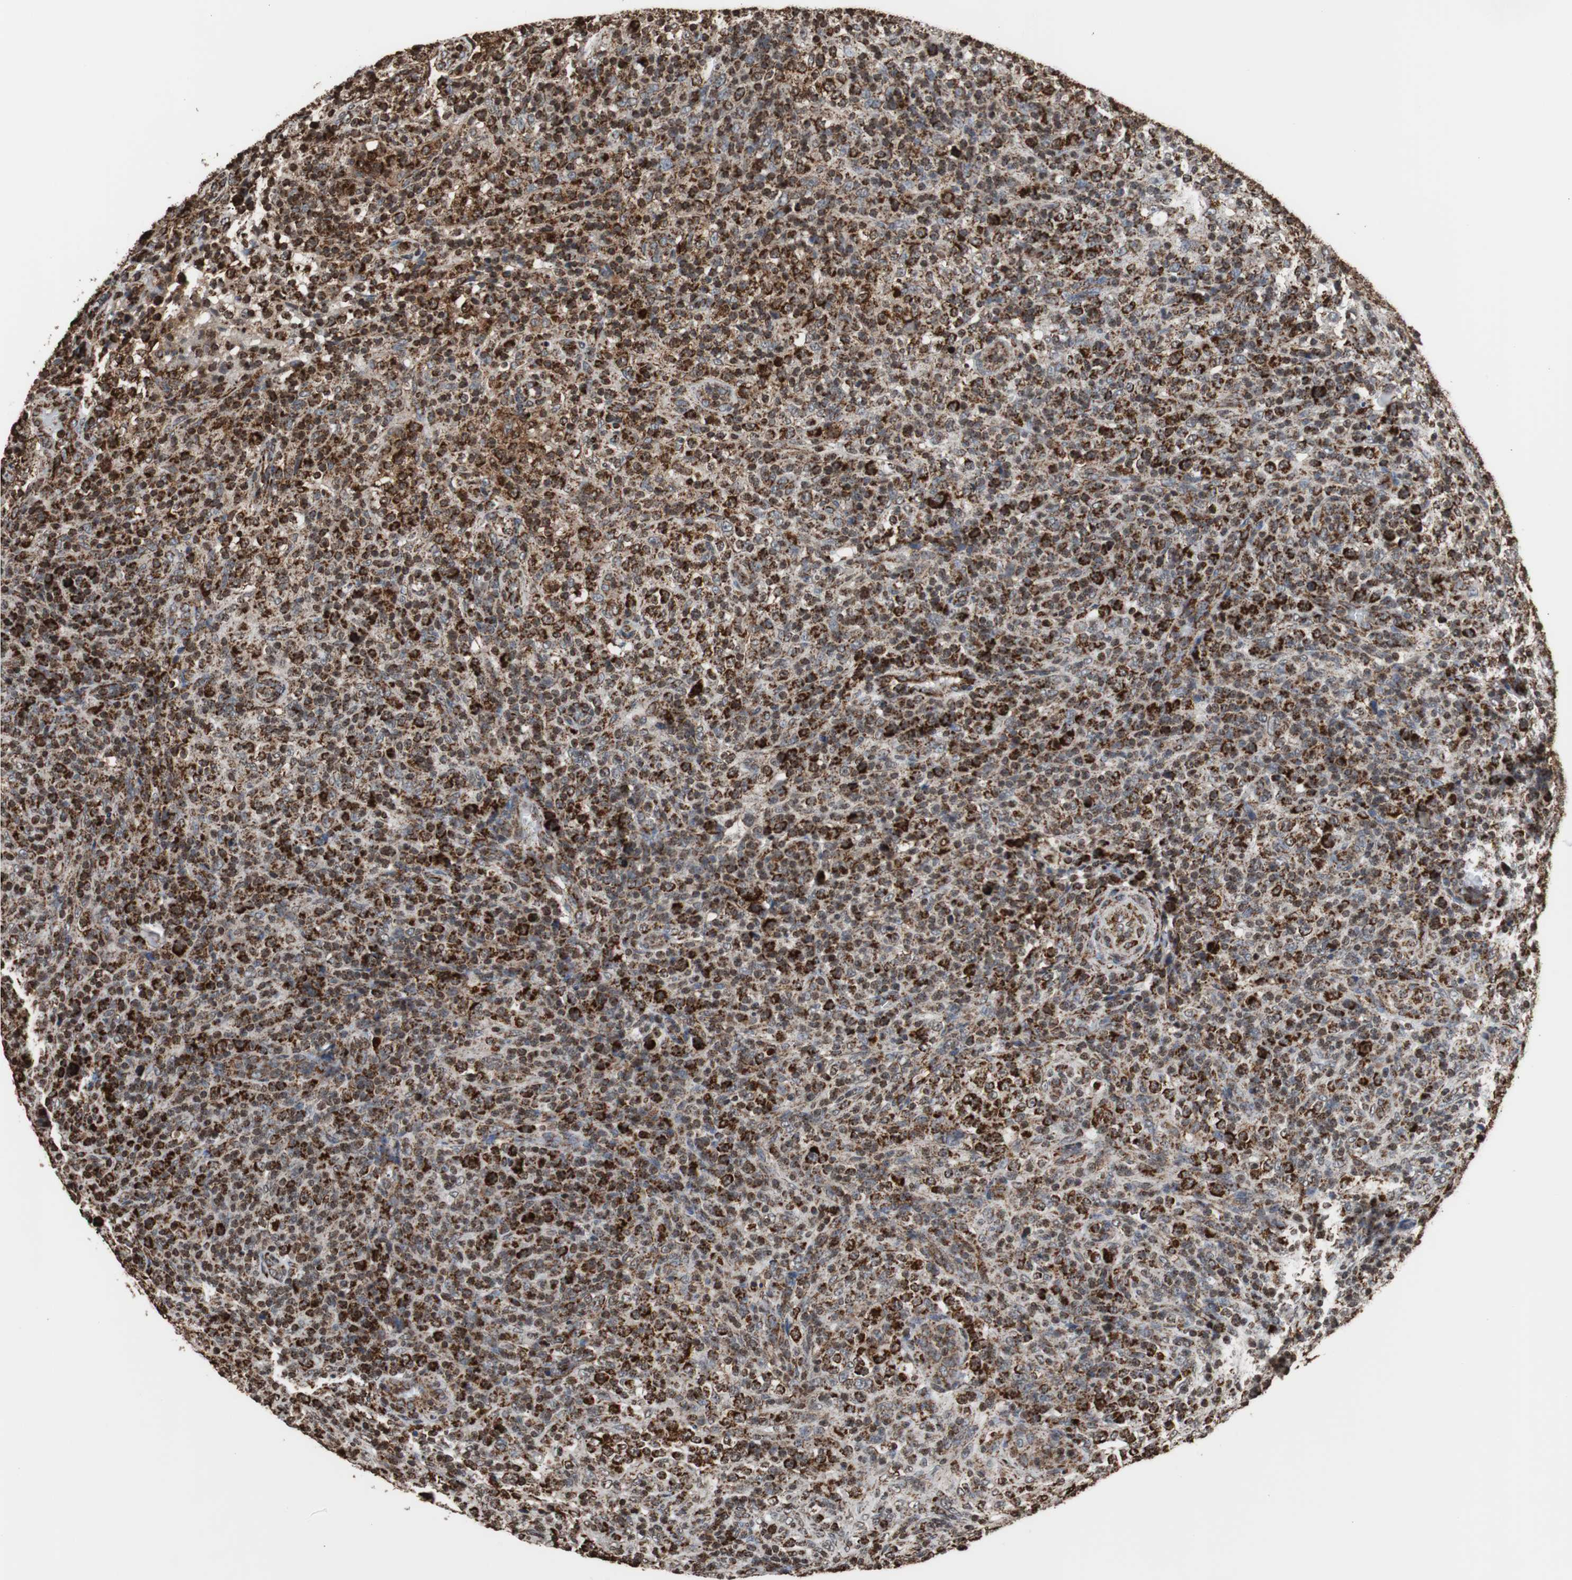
{"staining": {"intensity": "strong", "quantity": ">75%", "location": "cytoplasmic/membranous"}, "tissue": "lymphoma", "cell_type": "Tumor cells", "image_type": "cancer", "snomed": [{"axis": "morphology", "description": "Malignant lymphoma, non-Hodgkin's type, High grade"}, {"axis": "topography", "description": "Lymph node"}], "caption": "This histopathology image reveals malignant lymphoma, non-Hodgkin's type (high-grade) stained with immunohistochemistry to label a protein in brown. The cytoplasmic/membranous of tumor cells show strong positivity for the protein. Nuclei are counter-stained blue.", "gene": "HSPA9", "patient": {"sex": "female", "age": 76}}